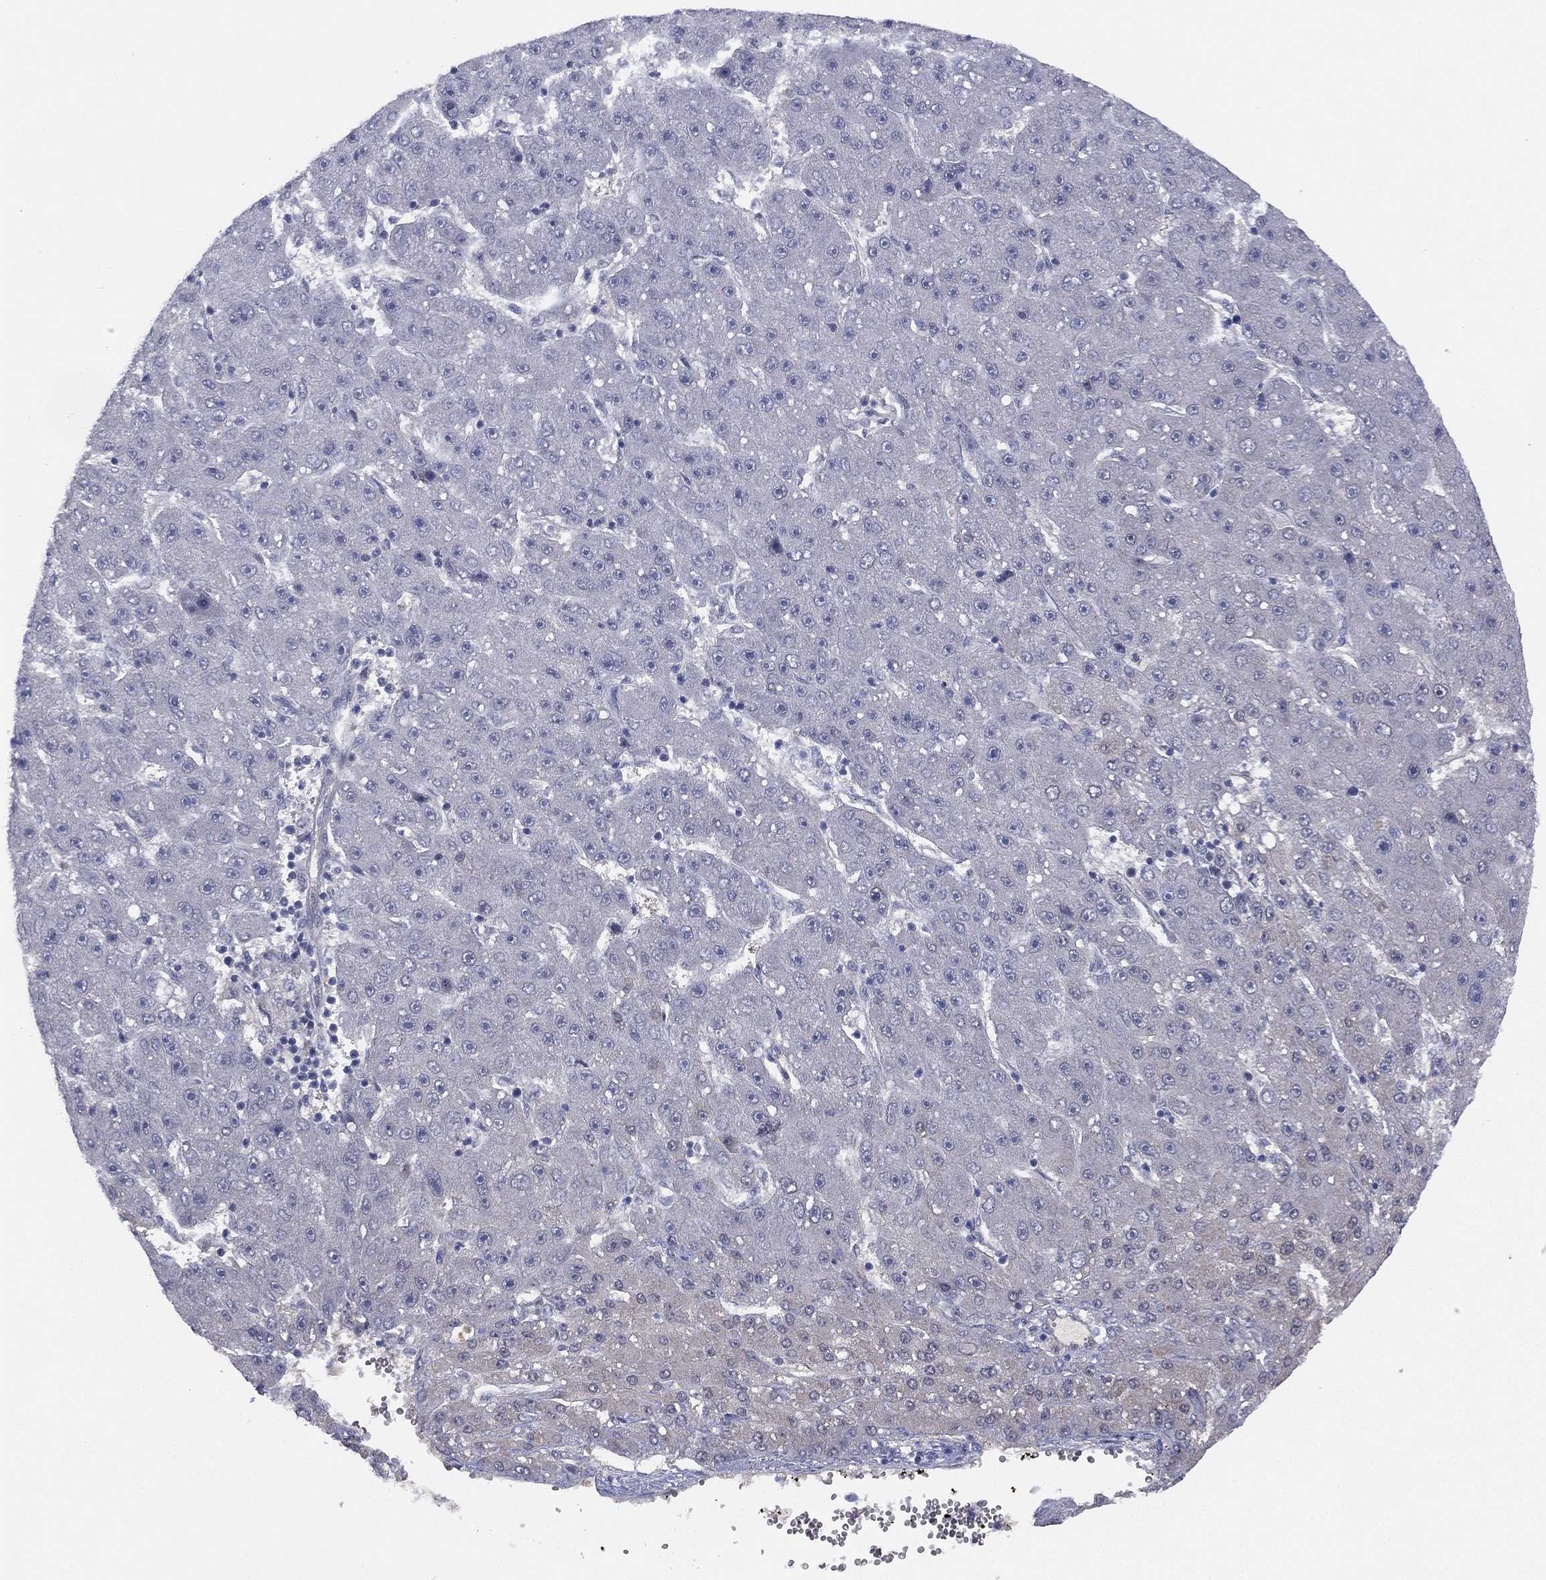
{"staining": {"intensity": "negative", "quantity": "none", "location": "none"}, "tissue": "liver cancer", "cell_type": "Tumor cells", "image_type": "cancer", "snomed": [{"axis": "morphology", "description": "Carcinoma, Hepatocellular, NOS"}, {"axis": "topography", "description": "Liver"}], "caption": "Tumor cells are negative for brown protein staining in liver hepatocellular carcinoma. The staining was performed using DAB to visualize the protein expression in brown, while the nuclei were stained in blue with hematoxylin (Magnification: 20x).", "gene": "DDAH1", "patient": {"sex": "male", "age": 67}}